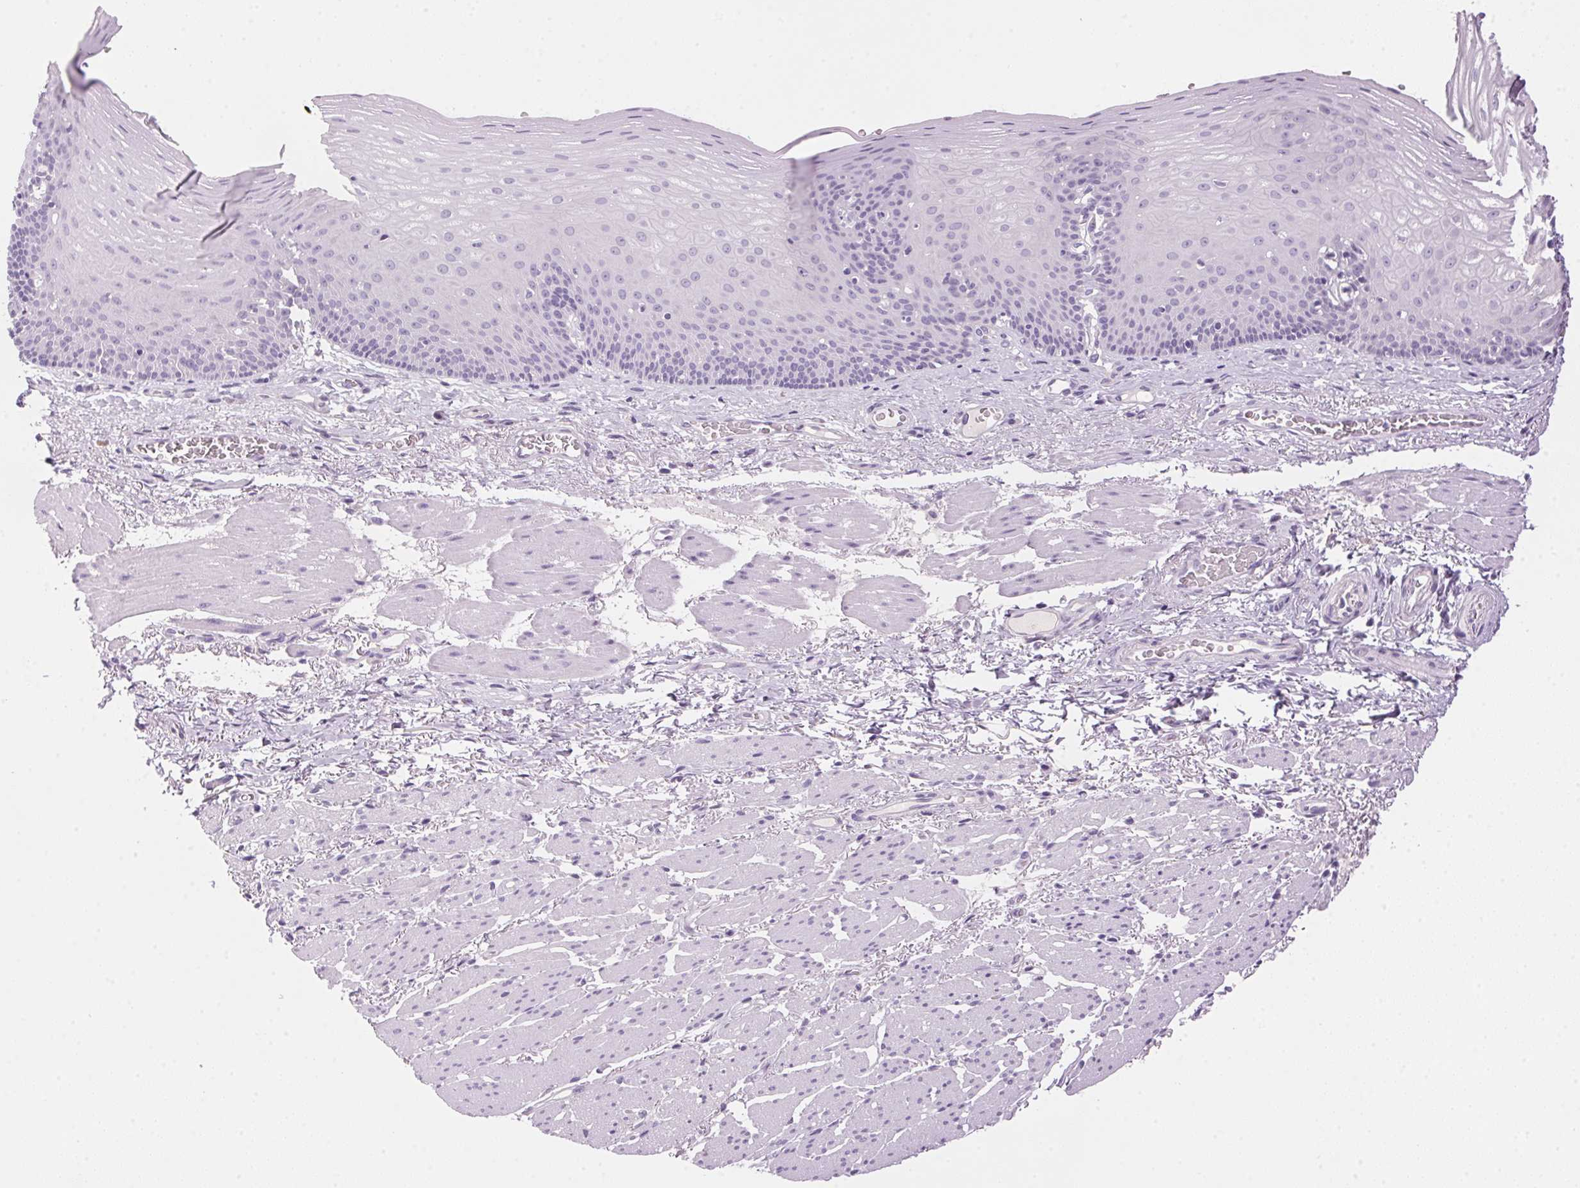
{"staining": {"intensity": "negative", "quantity": "none", "location": "none"}, "tissue": "esophagus", "cell_type": "Squamous epithelial cells", "image_type": "normal", "snomed": [{"axis": "morphology", "description": "Normal tissue, NOS"}, {"axis": "topography", "description": "Esophagus"}], "caption": "Esophagus stained for a protein using immunohistochemistry (IHC) demonstrates no staining squamous epithelial cells.", "gene": "HSD17B2", "patient": {"sex": "male", "age": 76}}